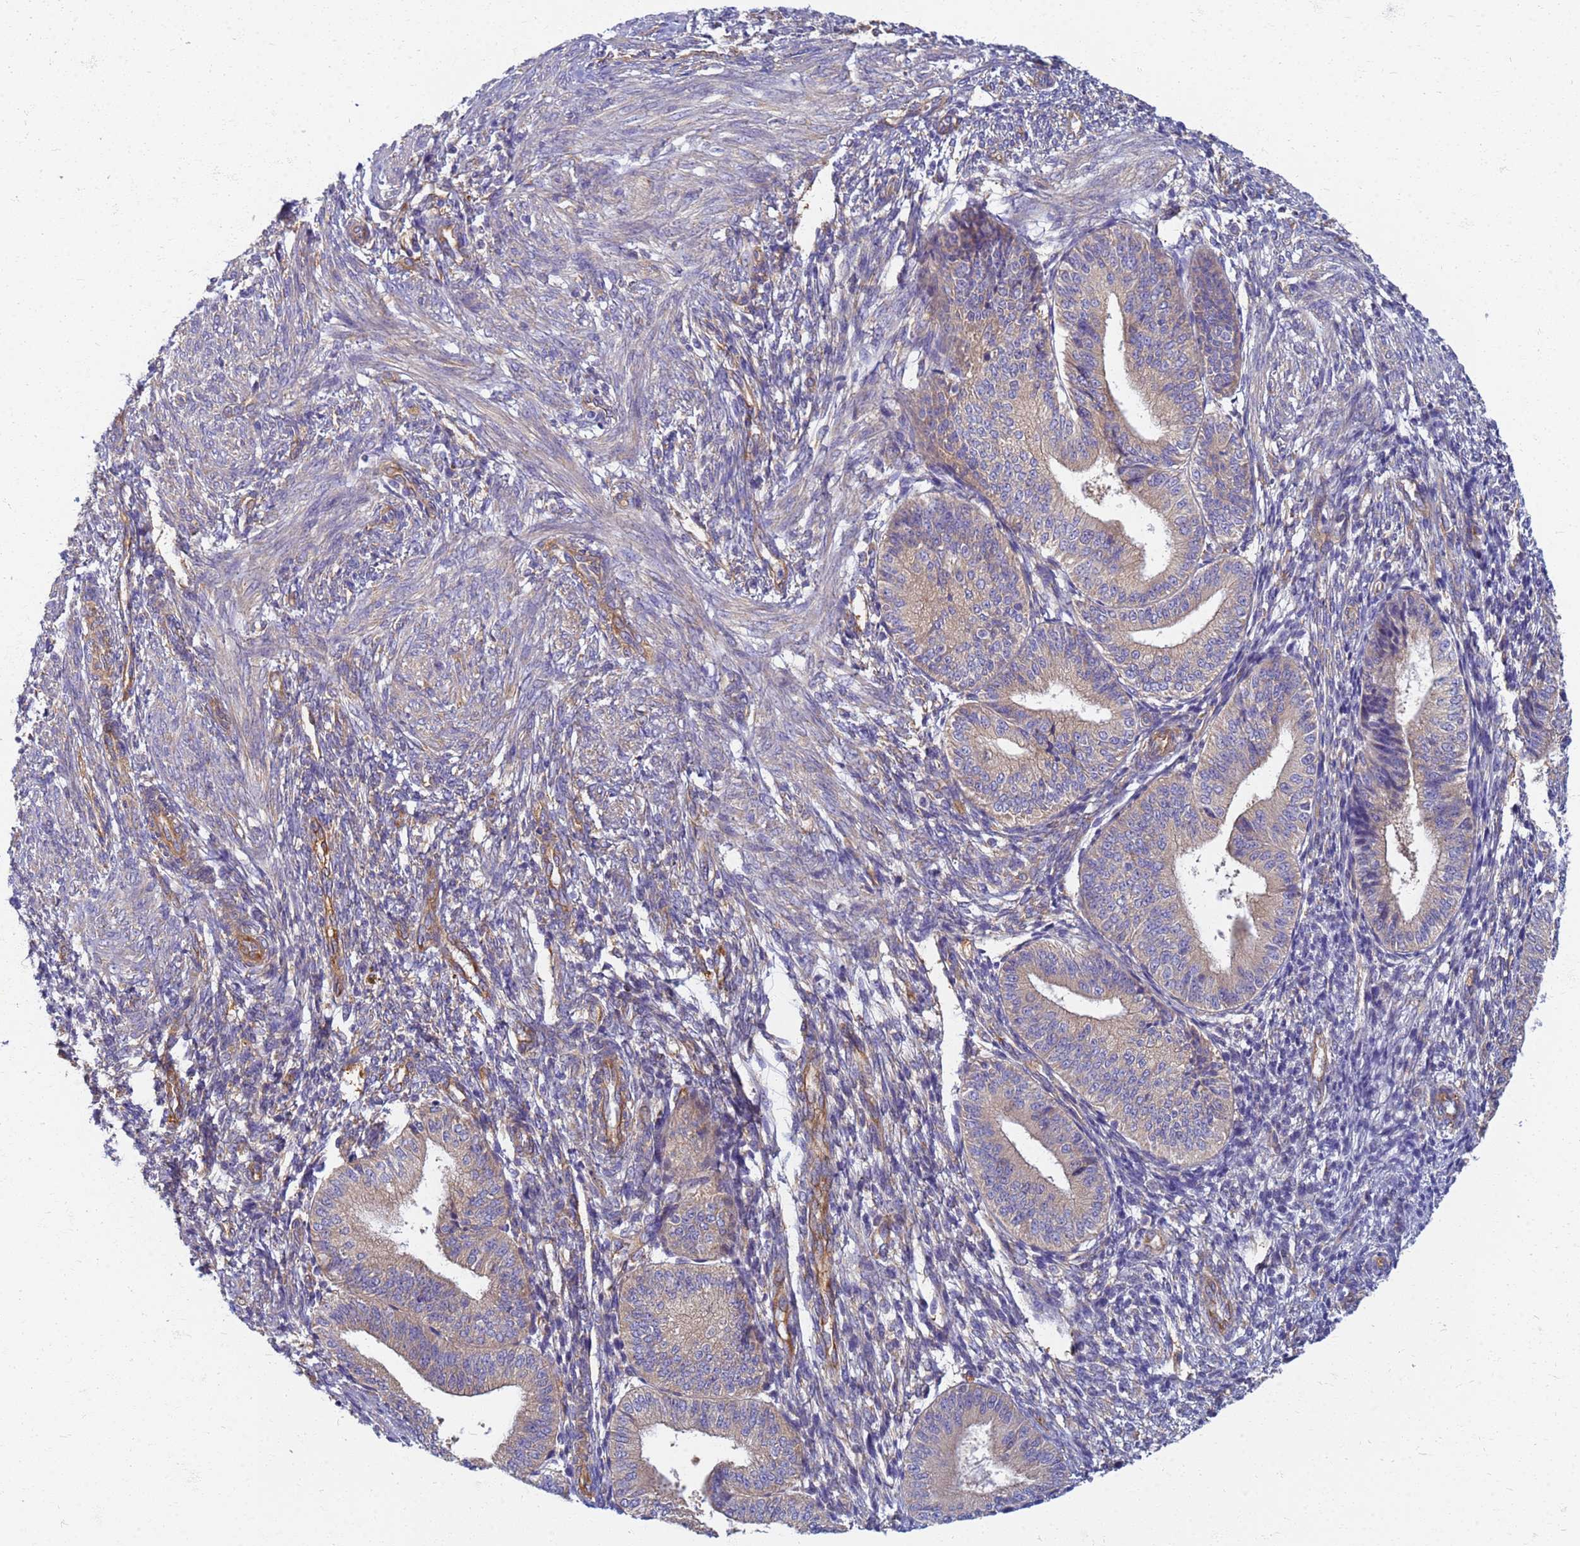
{"staining": {"intensity": "moderate", "quantity": "<25%", "location": "cytoplasmic/membranous"}, "tissue": "endometrium", "cell_type": "Cells in endometrial stroma", "image_type": "normal", "snomed": [{"axis": "morphology", "description": "Normal tissue, NOS"}, {"axis": "topography", "description": "Endometrium"}], "caption": "Immunohistochemical staining of normal human endometrium reveals <25% levels of moderate cytoplasmic/membranous protein expression in about <25% of cells in endometrial stroma.", "gene": "EEA1", "patient": {"sex": "female", "age": 34}}